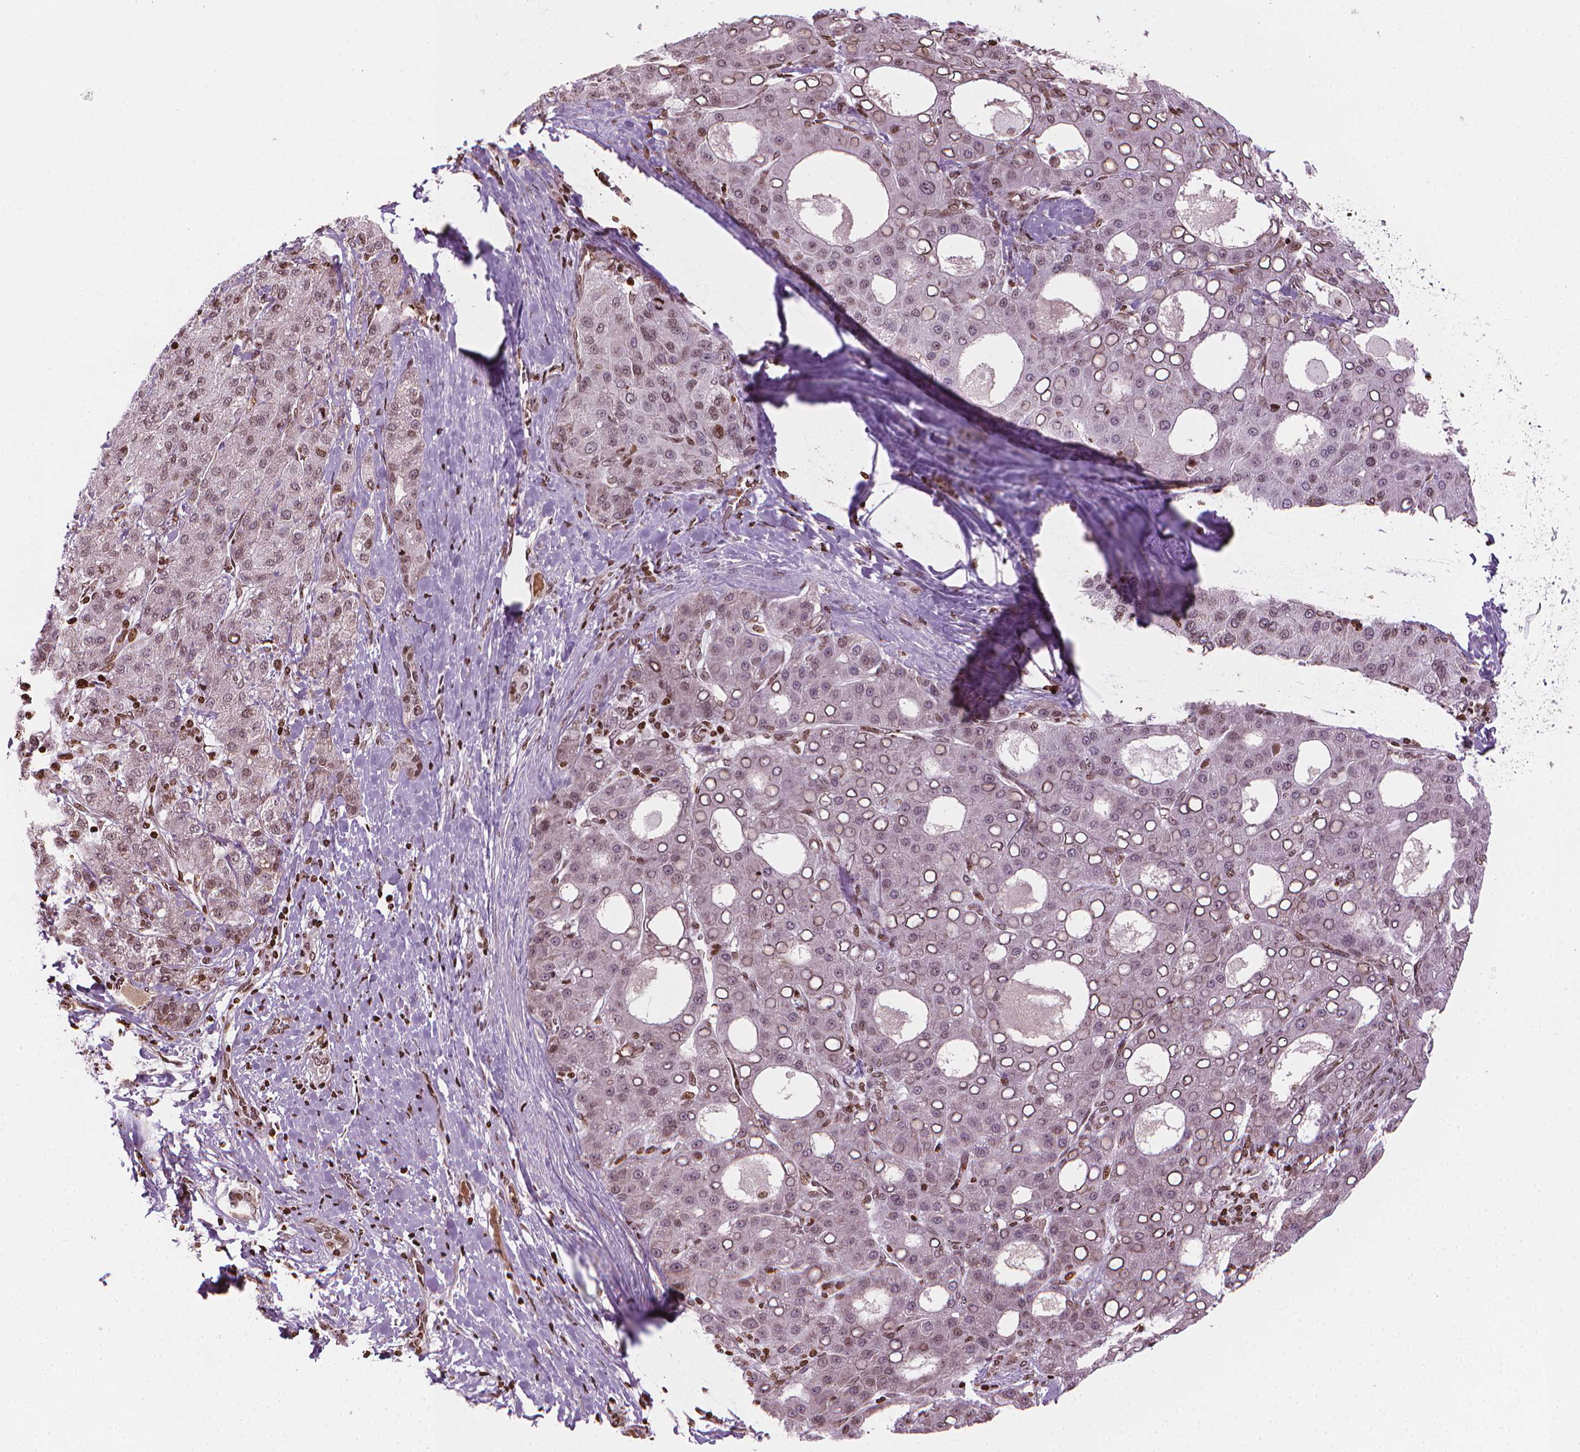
{"staining": {"intensity": "weak", "quantity": "25%-75%", "location": "nuclear"}, "tissue": "liver cancer", "cell_type": "Tumor cells", "image_type": "cancer", "snomed": [{"axis": "morphology", "description": "Carcinoma, Hepatocellular, NOS"}, {"axis": "topography", "description": "Liver"}], "caption": "IHC photomicrograph of human liver hepatocellular carcinoma stained for a protein (brown), which demonstrates low levels of weak nuclear expression in about 25%-75% of tumor cells.", "gene": "PIP4K2A", "patient": {"sex": "male", "age": 65}}